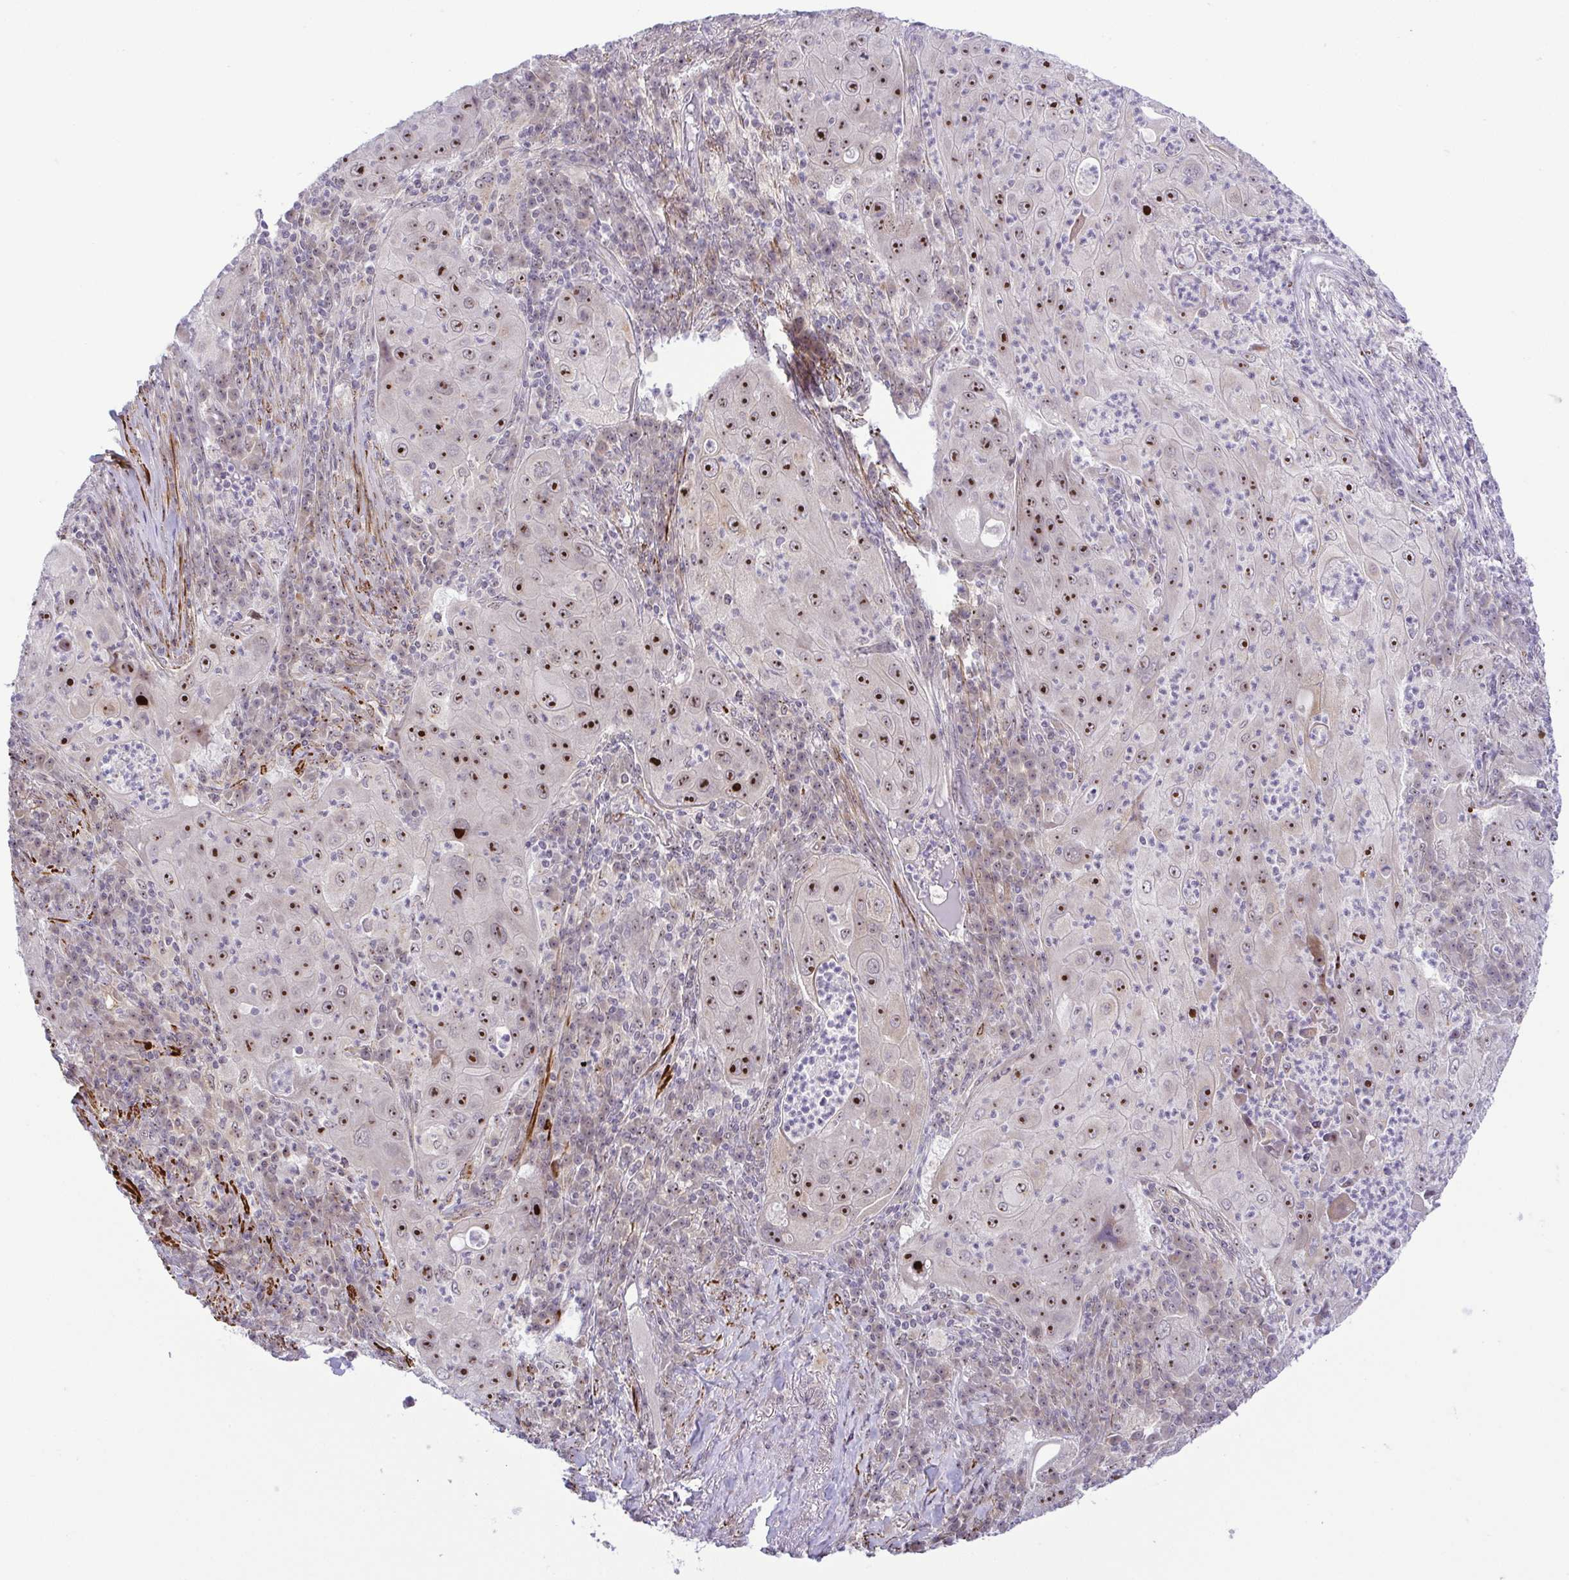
{"staining": {"intensity": "strong", "quantity": "25%-75%", "location": "nuclear"}, "tissue": "lung cancer", "cell_type": "Tumor cells", "image_type": "cancer", "snomed": [{"axis": "morphology", "description": "Squamous cell carcinoma, NOS"}, {"axis": "topography", "description": "Lung"}], "caption": "DAB (3,3'-diaminobenzidine) immunohistochemical staining of lung squamous cell carcinoma shows strong nuclear protein expression in approximately 25%-75% of tumor cells.", "gene": "RSL24D1", "patient": {"sex": "female", "age": 59}}